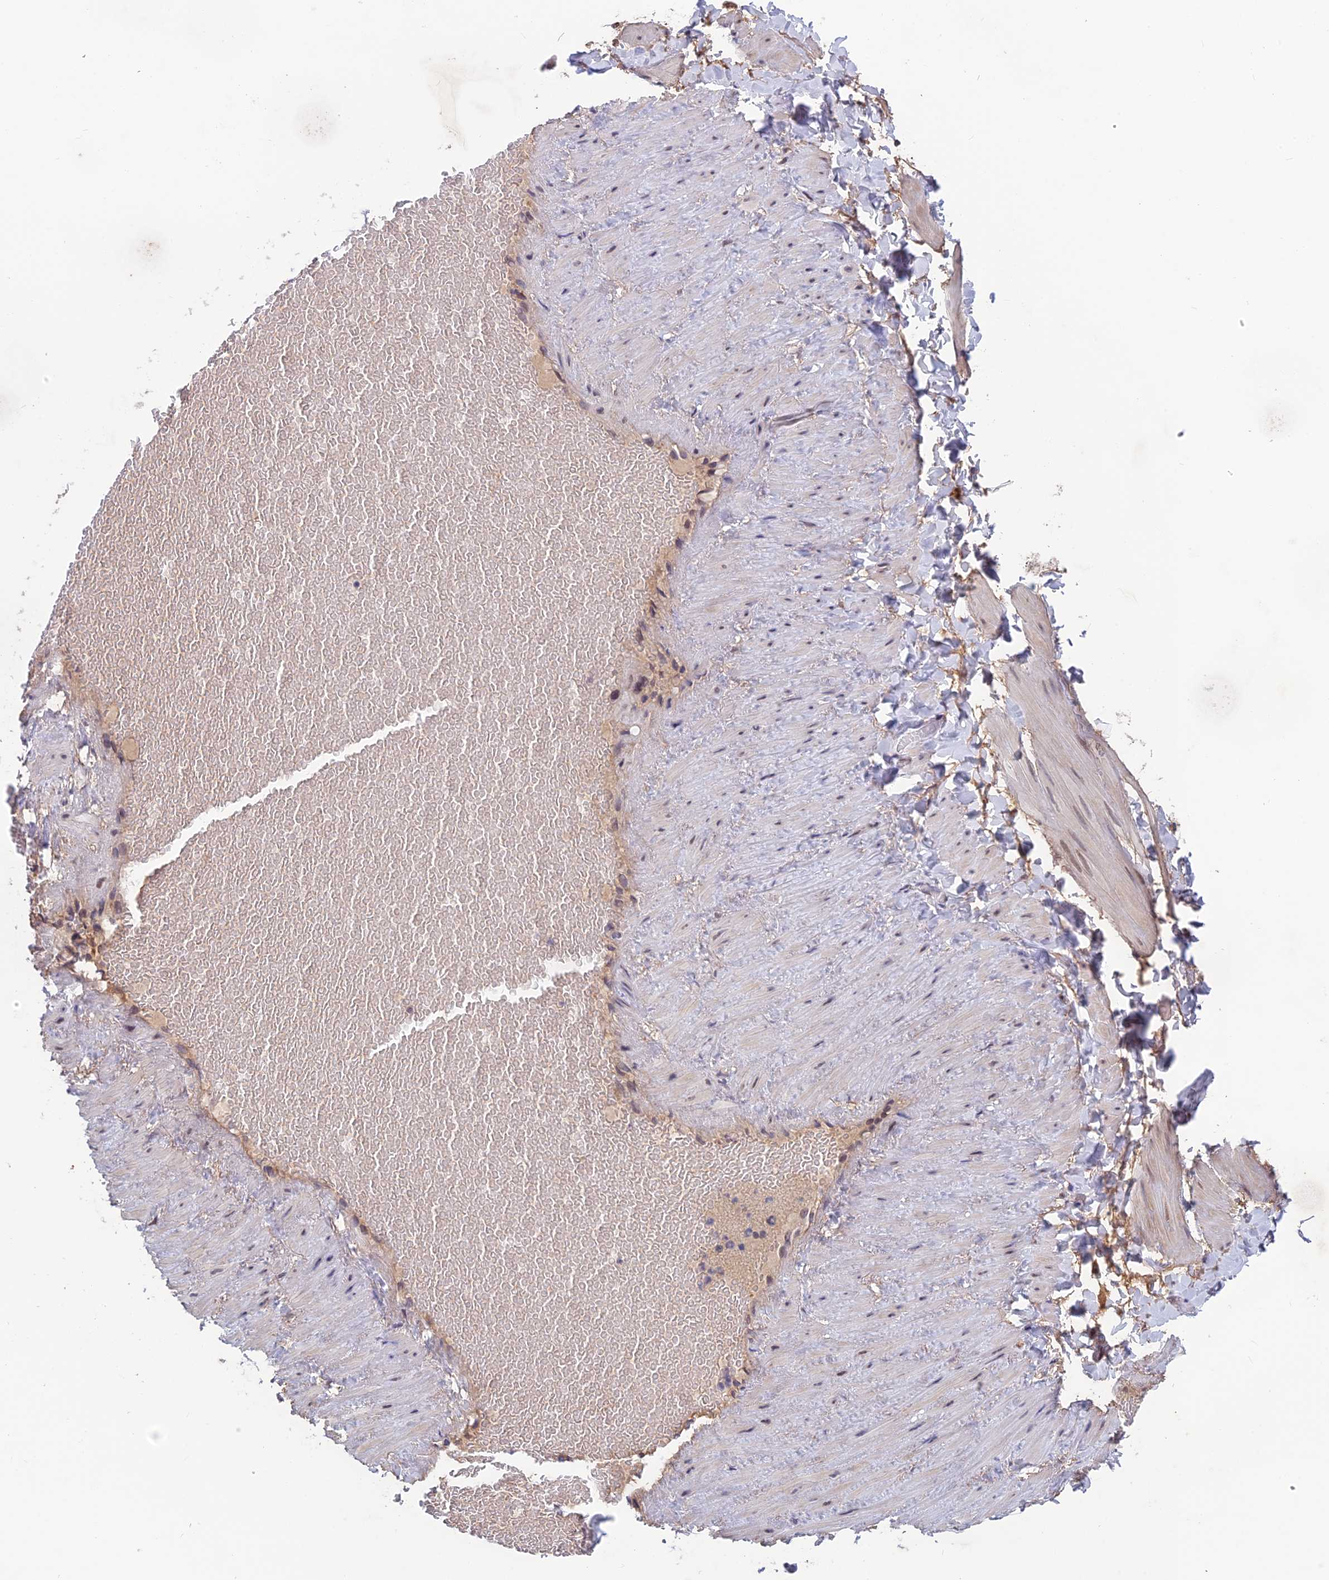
{"staining": {"intensity": "weak", "quantity": ">75%", "location": "cytoplasmic/membranous"}, "tissue": "adipose tissue", "cell_type": "Adipocytes", "image_type": "normal", "snomed": [{"axis": "morphology", "description": "Normal tissue, NOS"}, {"axis": "topography", "description": "Adipose tissue"}, {"axis": "topography", "description": "Vascular tissue"}, {"axis": "topography", "description": "Peripheral nerve tissue"}], "caption": "The immunohistochemical stain shows weak cytoplasmic/membranous expression in adipocytes of unremarkable adipose tissue. The staining was performed using DAB, with brown indicating positive protein expression. Nuclei are stained blue with hematoxylin.", "gene": "FKBPL", "patient": {"sex": "male", "age": 25}}